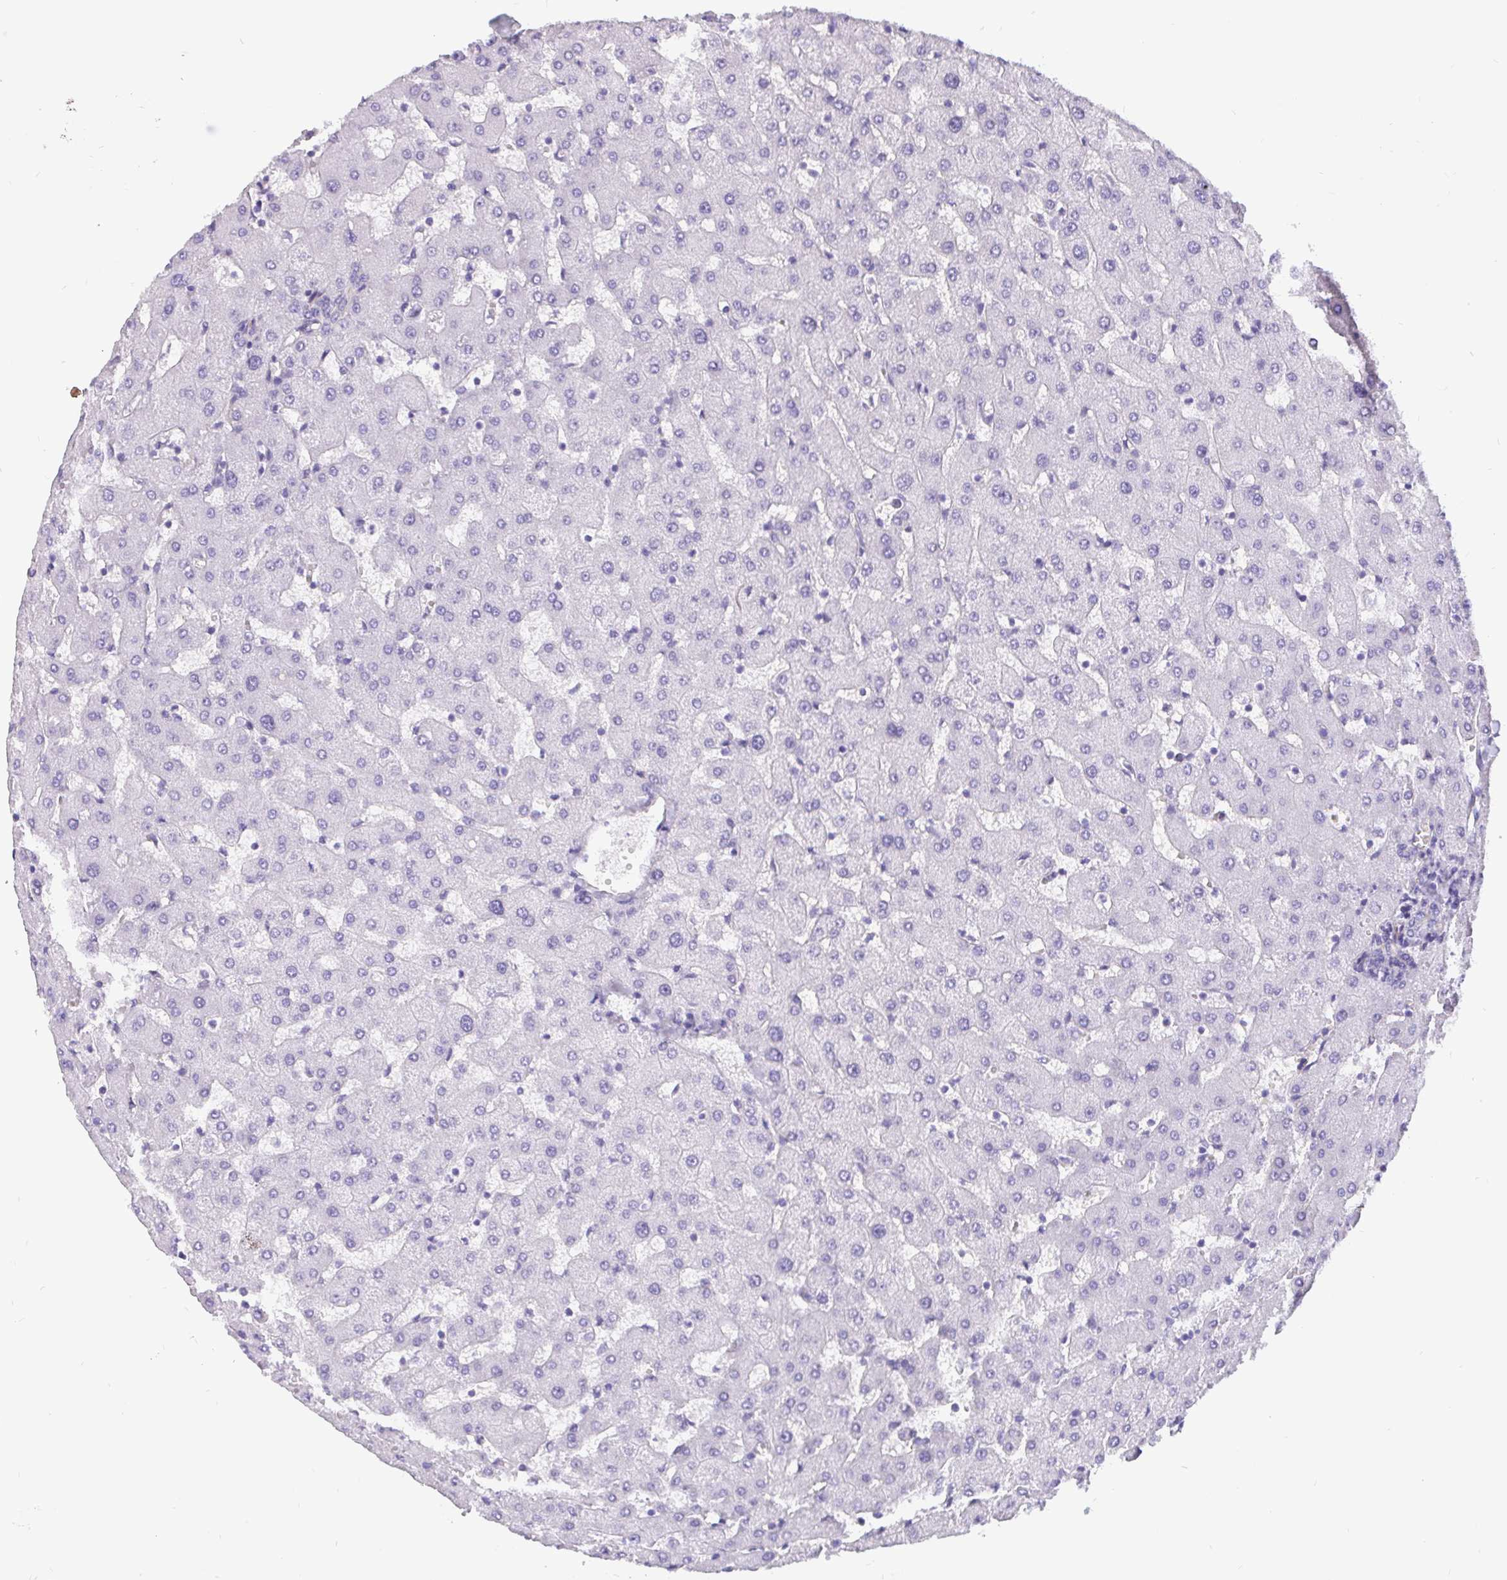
{"staining": {"intensity": "negative", "quantity": "none", "location": "none"}, "tissue": "liver", "cell_type": "Cholangiocytes", "image_type": "normal", "snomed": [{"axis": "morphology", "description": "Normal tissue, NOS"}, {"axis": "topography", "description": "Liver"}], "caption": "Immunohistochemical staining of normal liver exhibits no significant staining in cholangiocytes.", "gene": "LIMCH1", "patient": {"sex": "female", "age": 63}}